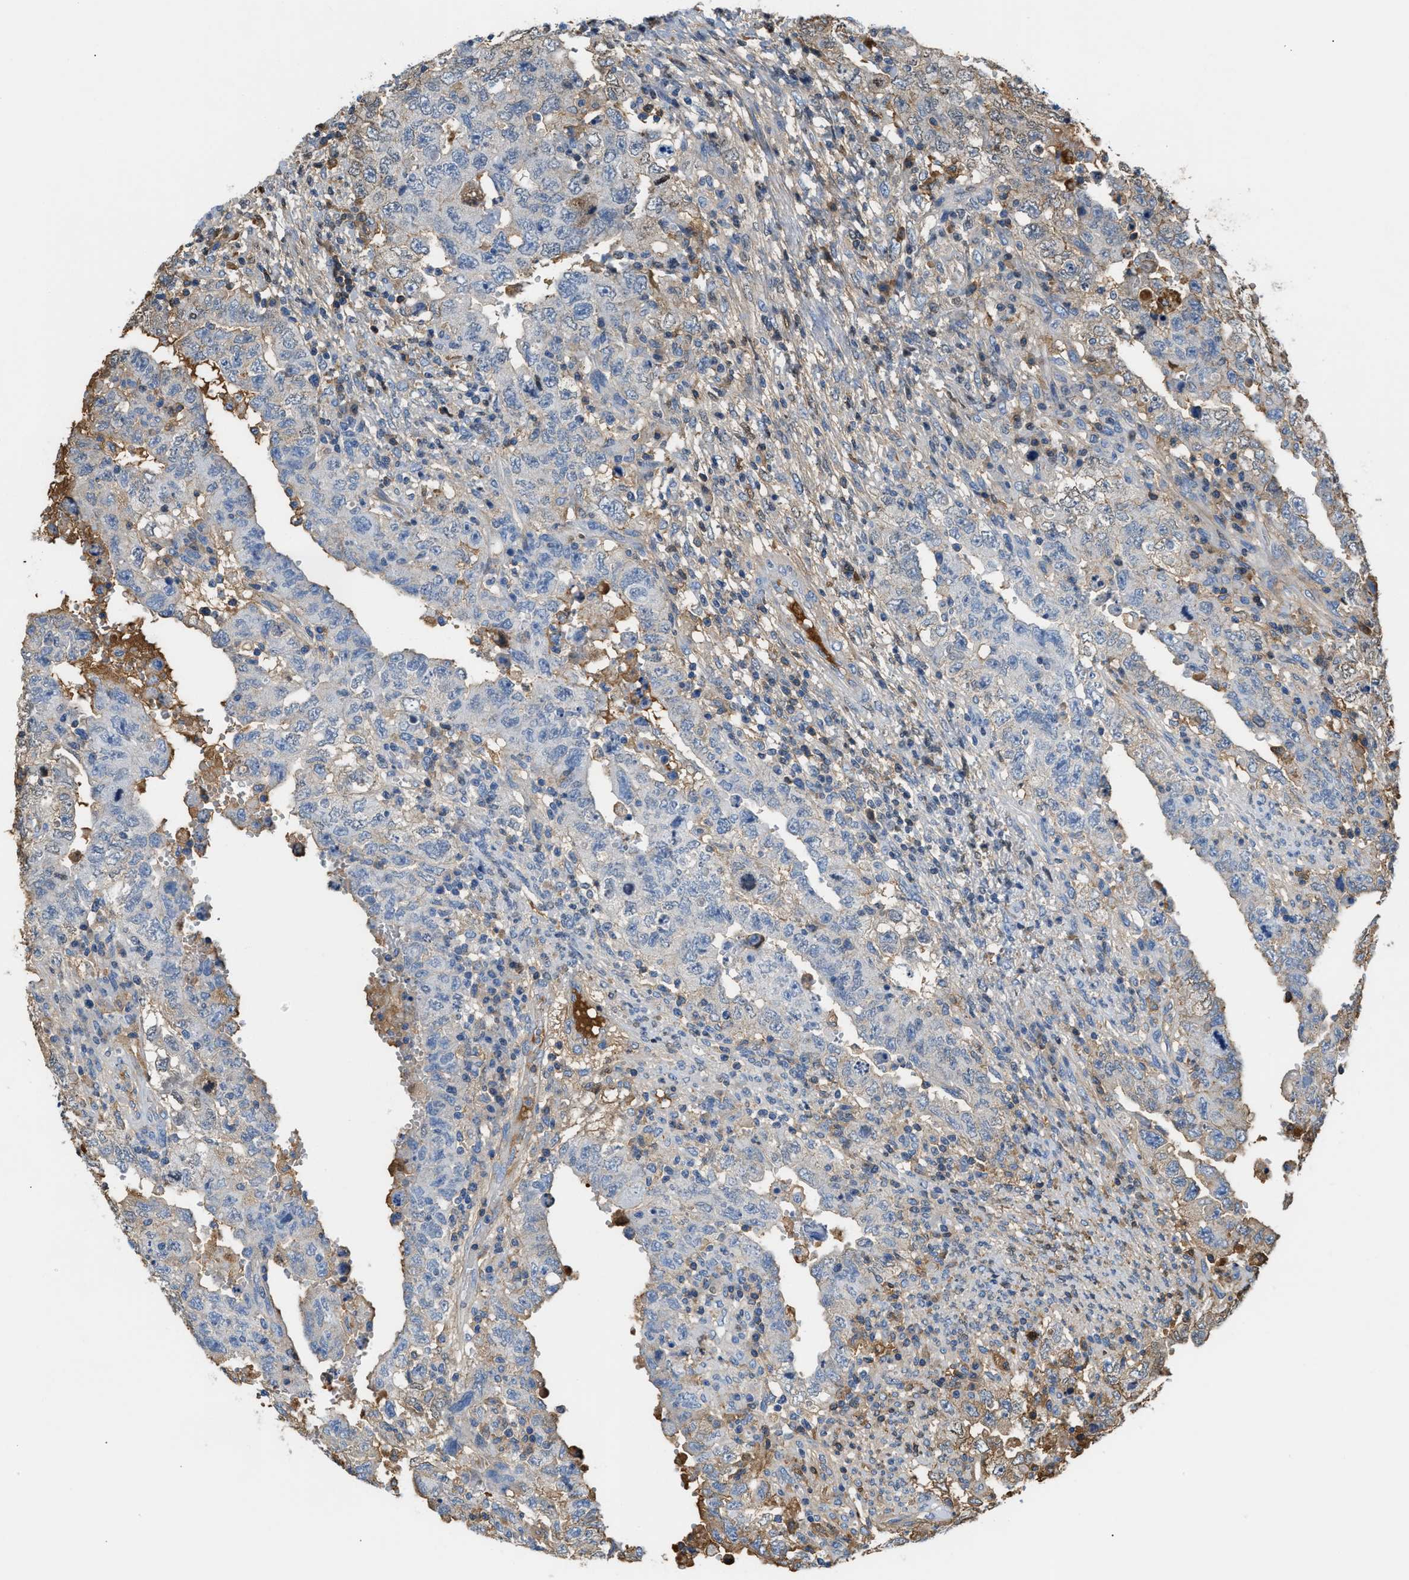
{"staining": {"intensity": "moderate", "quantity": "<25%", "location": "cytoplasmic/membranous"}, "tissue": "testis cancer", "cell_type": "Tumor cells", "image_type": "cancer", "snomed": [{"axis": "morphology", "description": "Carcinoma, Embryonal, NOS"}, {"axis": "topography", "description": "Testis"}], "caption": "Testis embryonal carcinoma stained with DAB (3,3'-diaminobenzidine) immunohistochemistry displays low levels of moderate cytoplasmic/membranous expression in approximately <25% of tumor cells.", "gene": "CFI", "patient": {"sex": "male", "age": 26}}